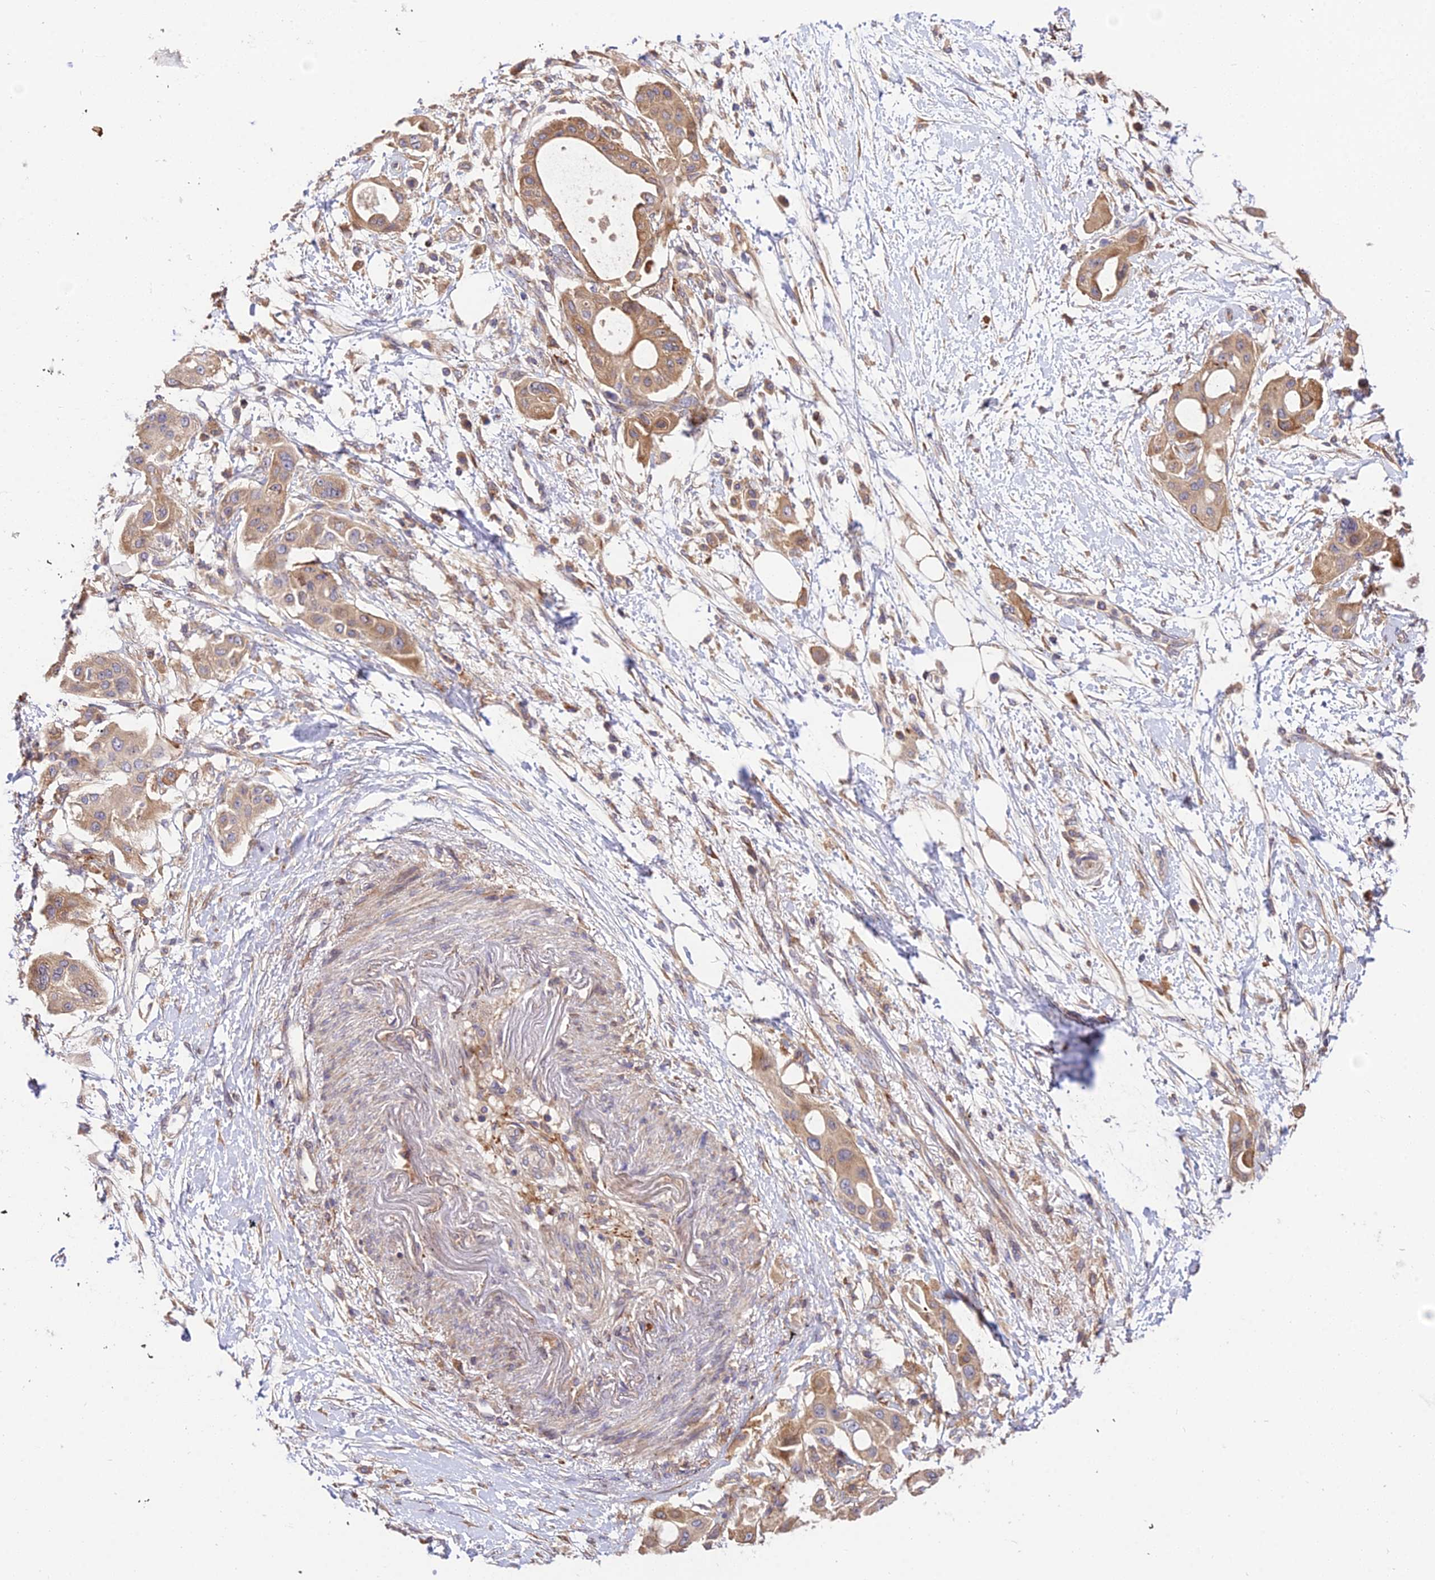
{"staining": {"intensity": "moderate", "quantity": ">75%", "location": "cytoplasmic/membranous"}, "tissue": "pancreatic cancer", "cell_type": "Tumor cells", "image_type": "cancer", "snomed": [{"axis": "morphology", "description": "Adenocarcinoma, NOS"}, {"axis": "topography", "description": "Pancreas"}], "caption": "DAB immunohistochemical staining of human pancreatic adenocarcinoma shows moderate cytoplasmic/membranous protein expression in about >75% of tumor cells.", "gene": "ROCK1", "patient": {"sex": "male", "age": 68}}